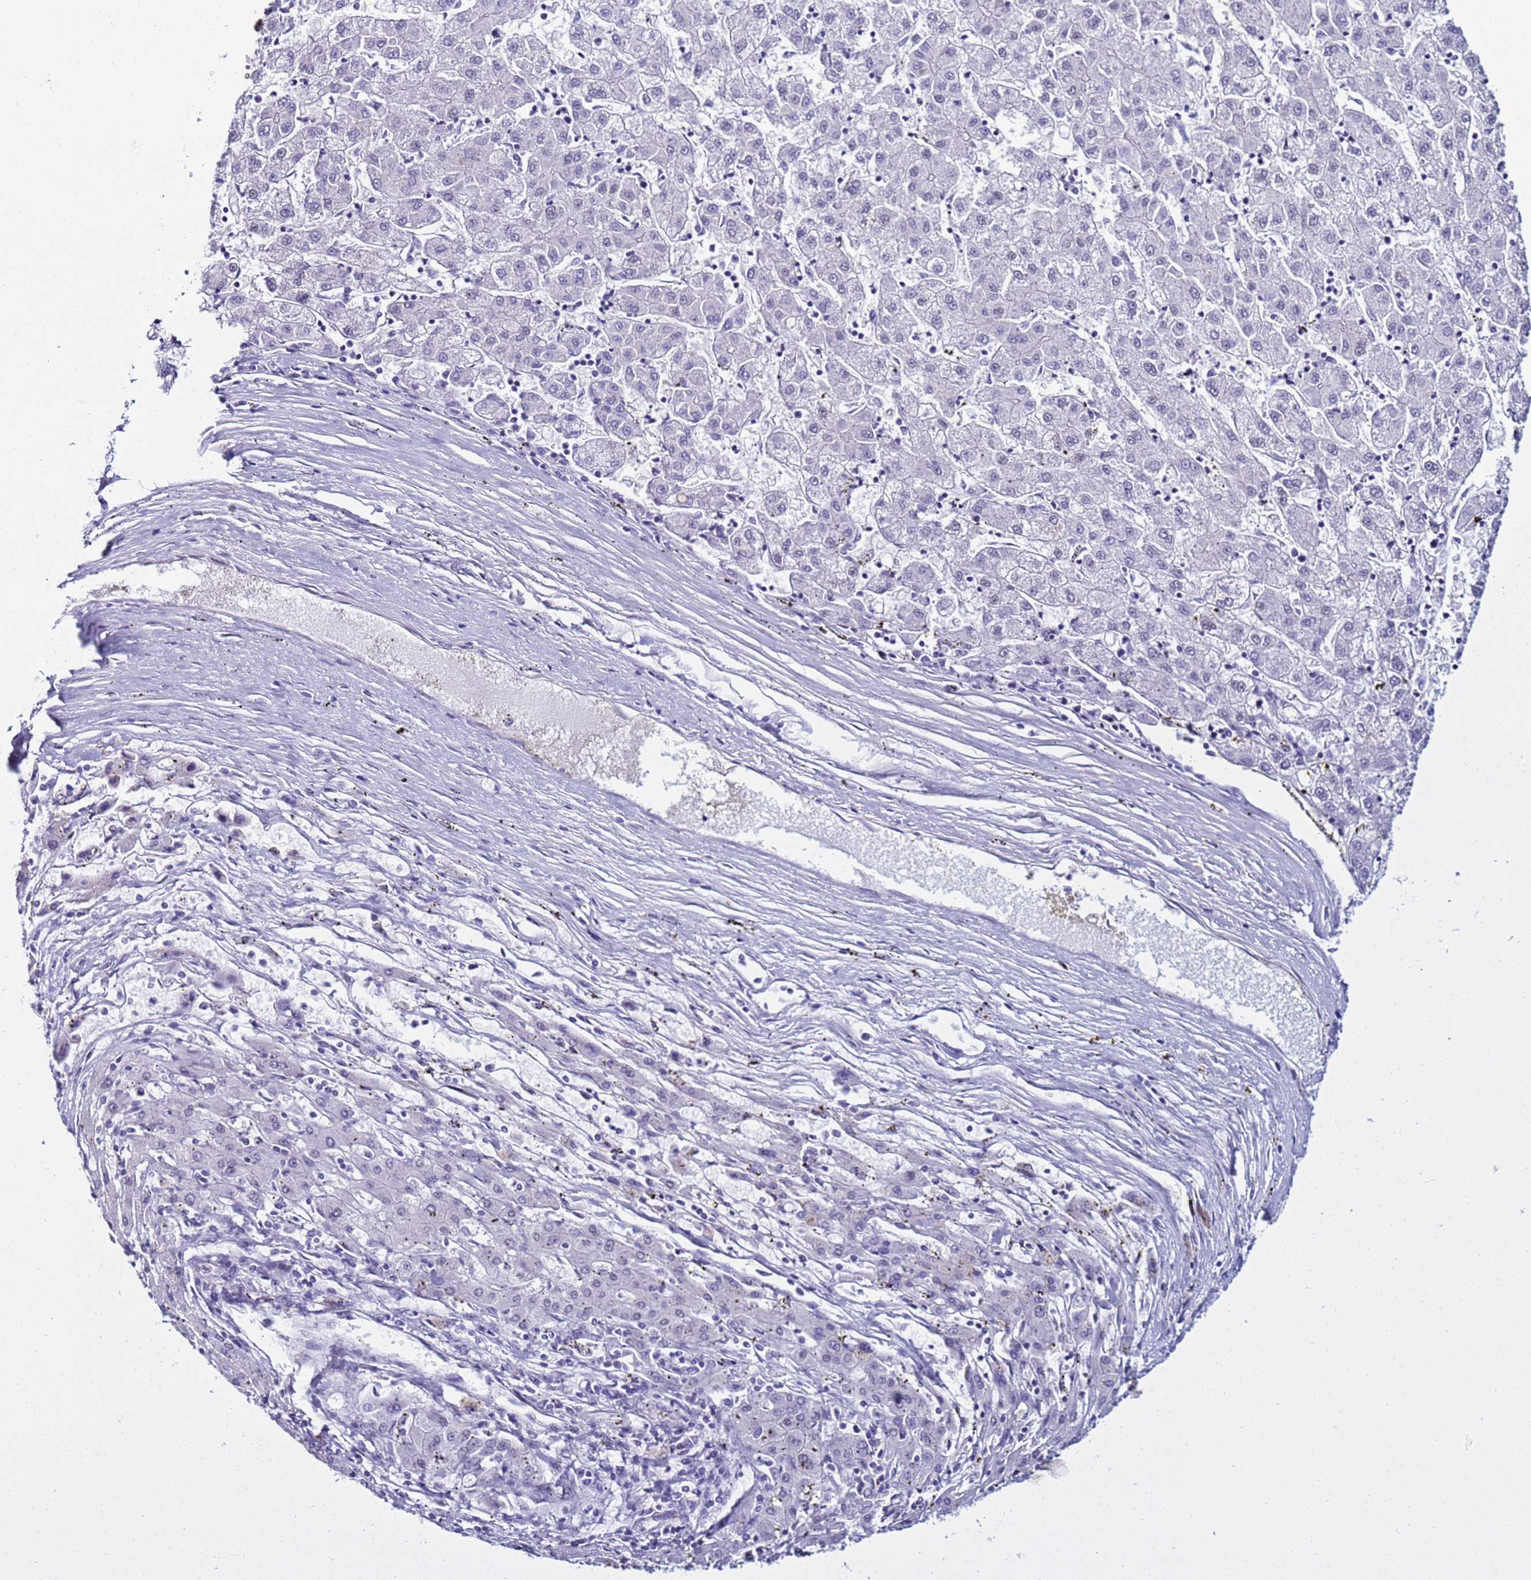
{"staining": {"intensity": "negative", "quantity": "none", "location": "none"}, "tissue": "liver cancer", "cell_type": "Tumor cells", "image_type": "cancer", "snomed": [{"axis": "morphology", "description": "Carcinoma, Hepatocellular, NOS"}, {"axis": "topography", "description": "Liver"}], "caption": "High magnification brightfield microscopy of liver cancer (hepatocellular carcinoma) stained with DAB (brown) and counterstained with hematoxylin (blue): tumor cells show no significant positivity. The staining is performed using DAB brown chromogen with nuclei counter-stained in using hematoxylin.", "gene": "LRRC10B", "patient": {"sex": "male", "age": 72}}